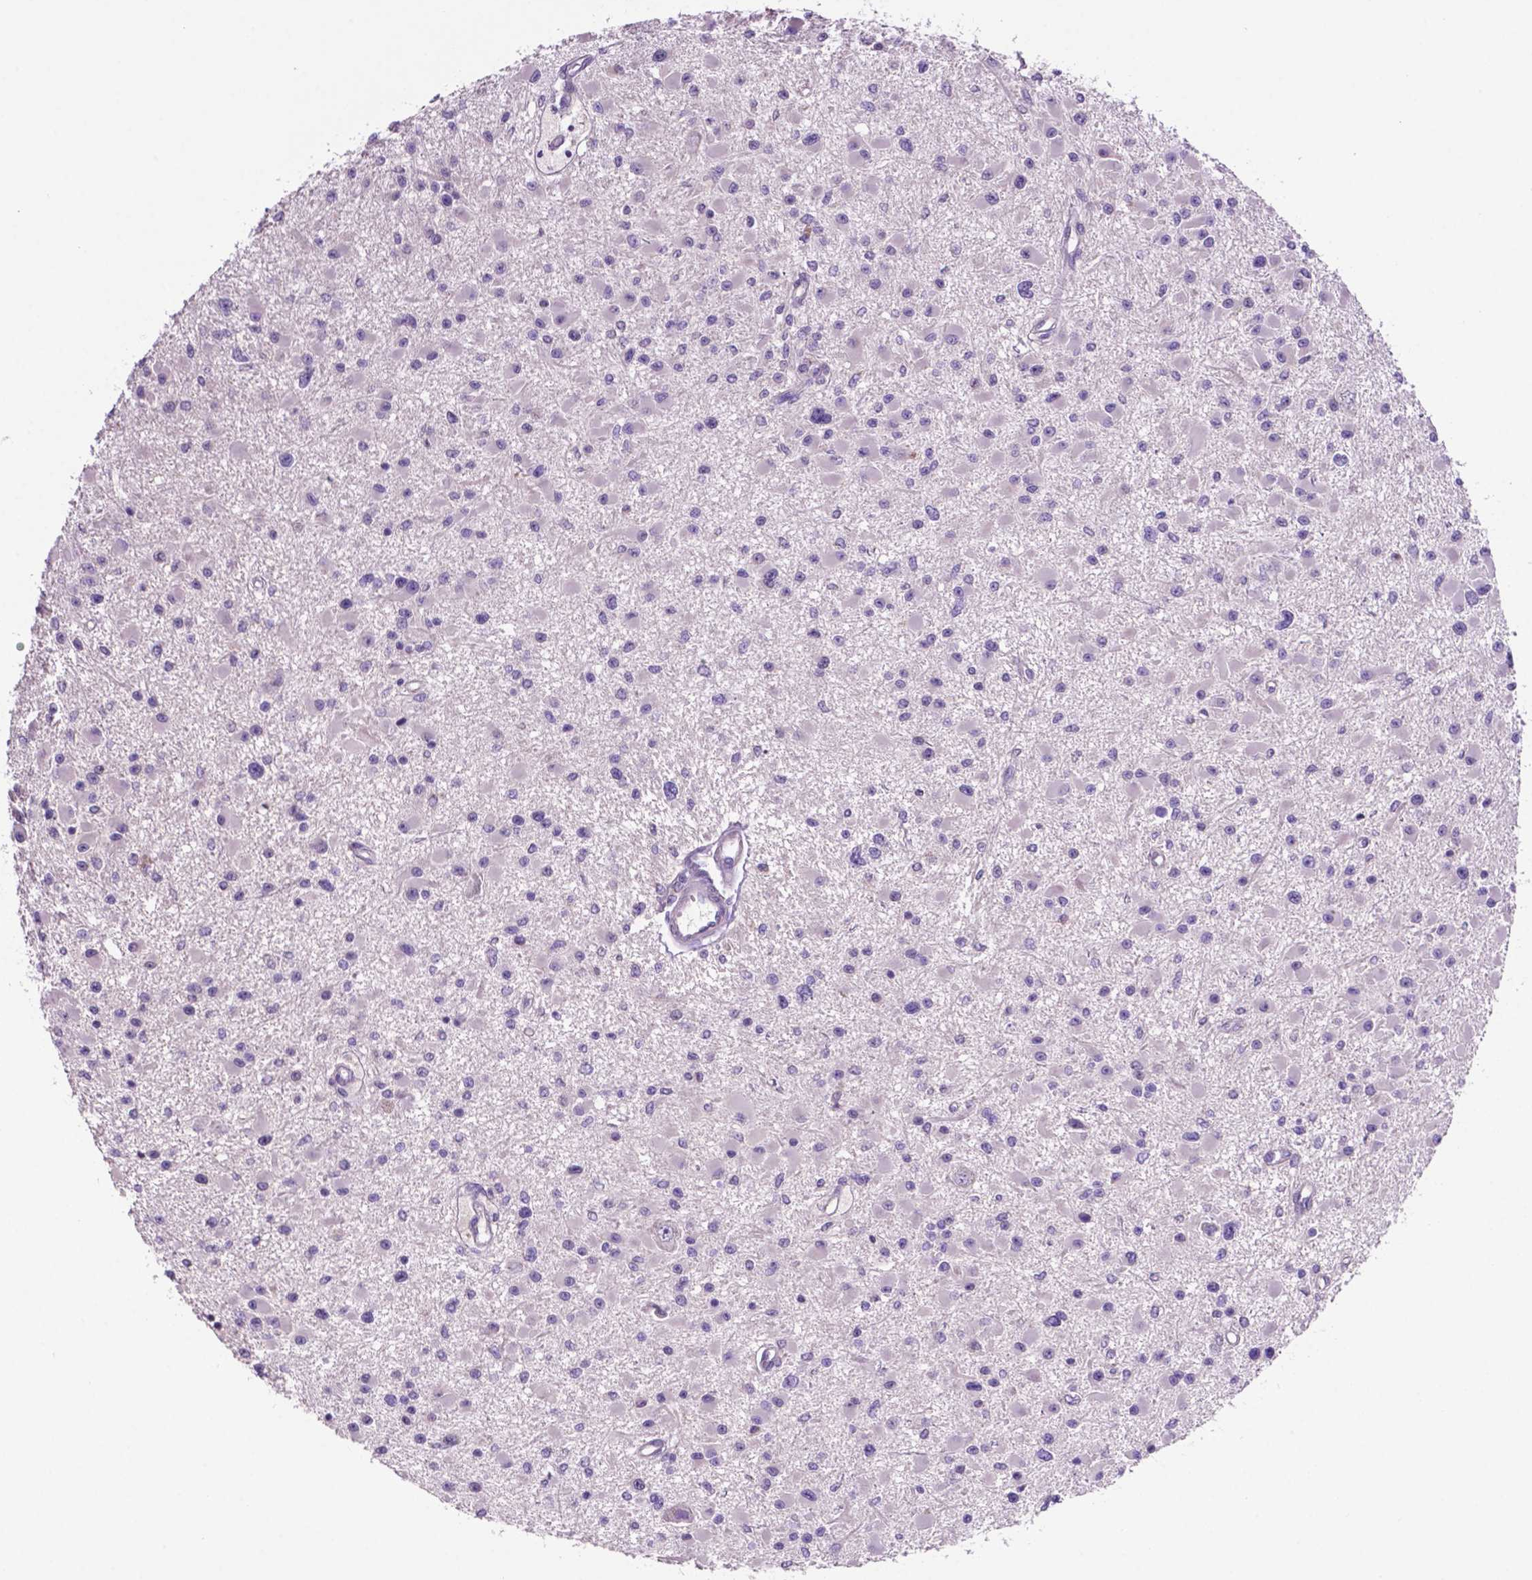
{"staining": {"intensity": "negative", "quantity": "none", "location": "none"}, "tissue": "glioma", "cell_type": "Tumor cells", "image_type": "cancer", "snomed": [{"axis": "morphology", "description": "Glioma, malignant, High grade"}, {"axis": "topography", "description": "Brain"}], "caption": "Glioma was stained to show a protein in brown. There is no significant expression in tumor cells.", "gene": "PRPS2", "patient": {"sex": "male", "age": 54}}